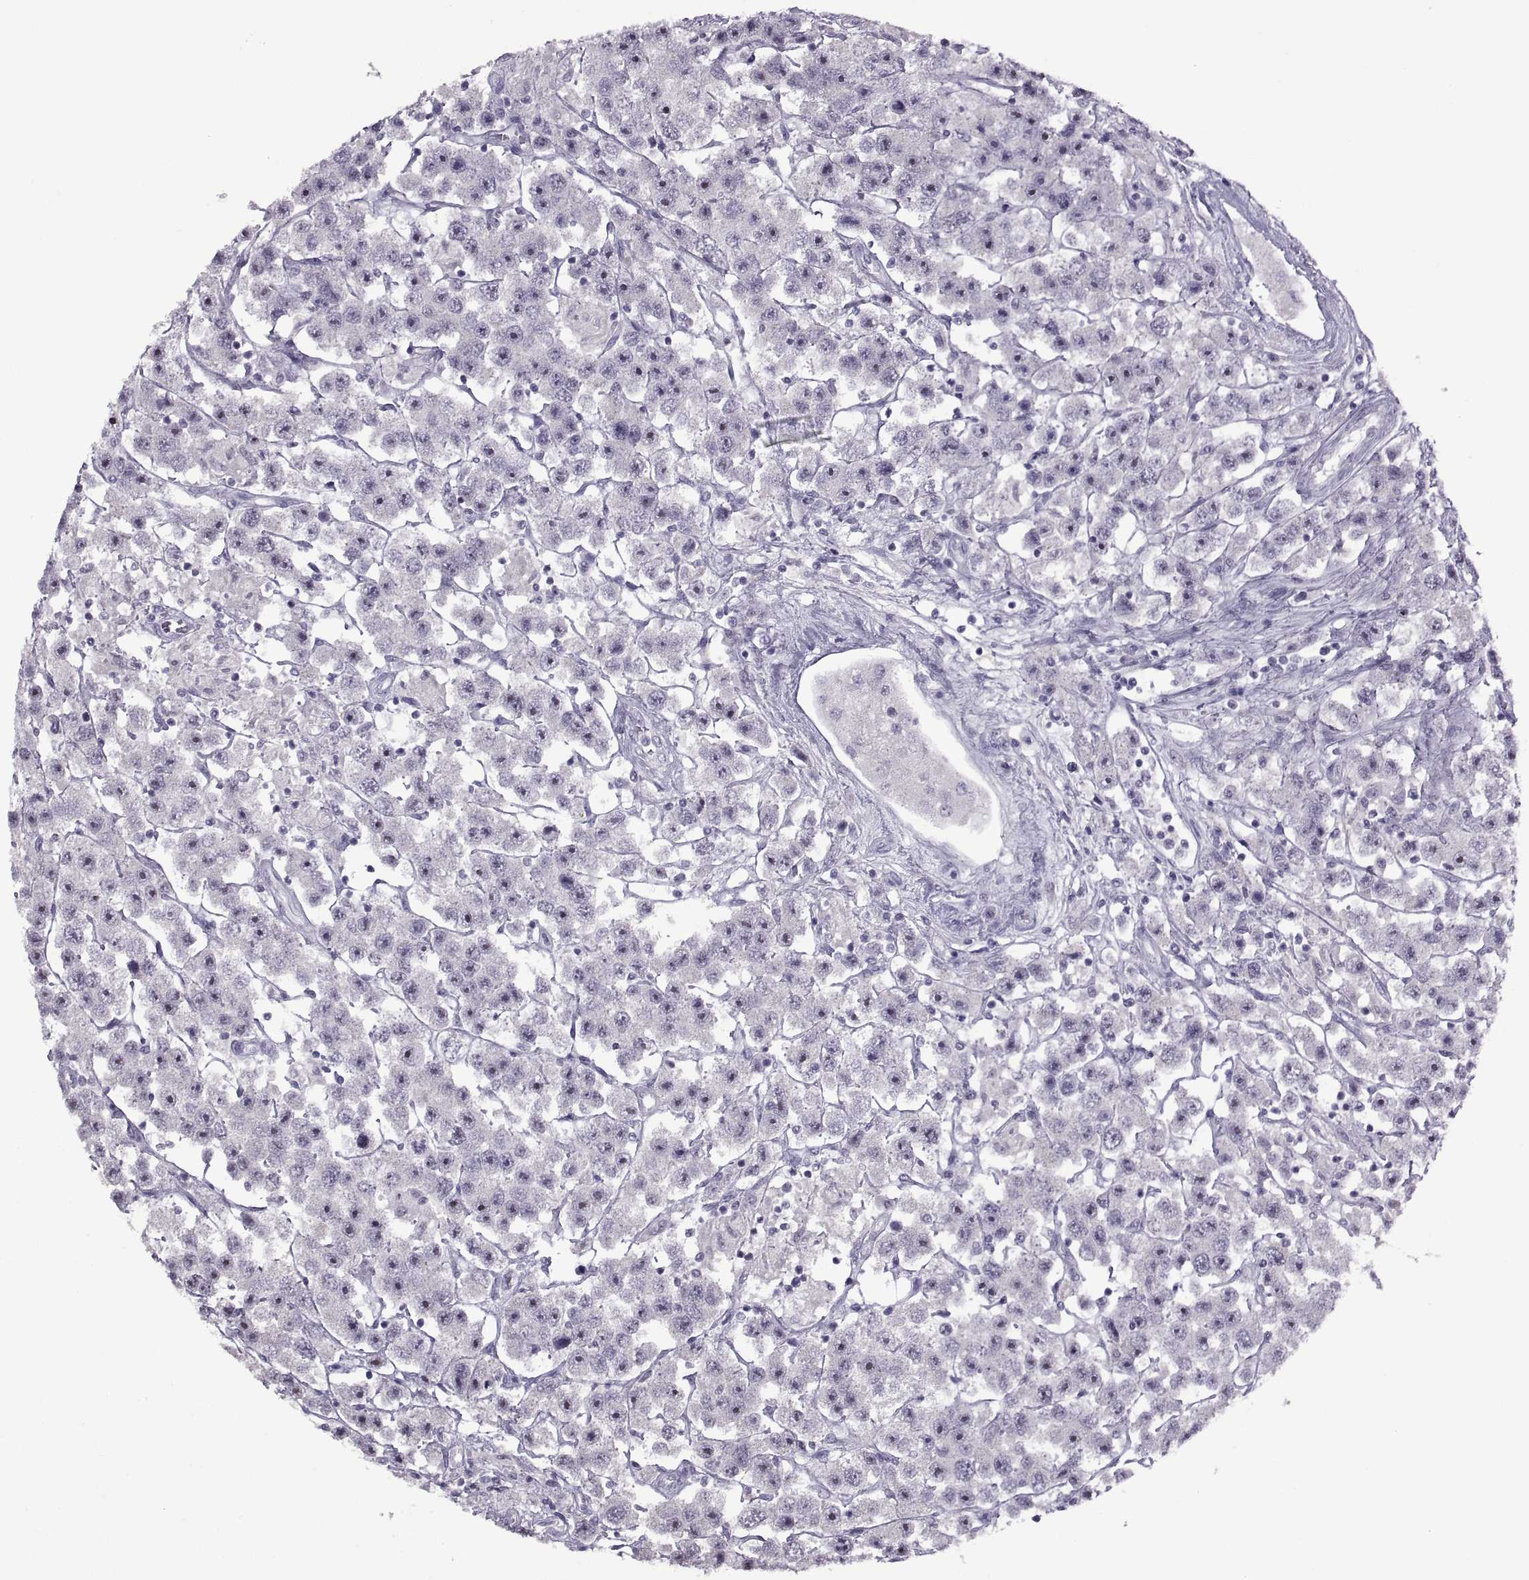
{"staining": {"intensity": "moderate", "quantity": "<25%", "location": "nuclear"}, "tissue": "testis cancer", "cell_type": "Tumor cells", "image_type": "cancer", "snomed": [{"axis": "morphology", "description": "Seminoma, NOS"}, {"axis": "topography", "description": "Testis"}], "caption": "Human seminoma (testis) stained with a brown dye shows moderate nuclear positive positivity in approximately <25% of tumor cells.", "gene": "ASIC2", "patient": {"sex": "male", "age": 45}}